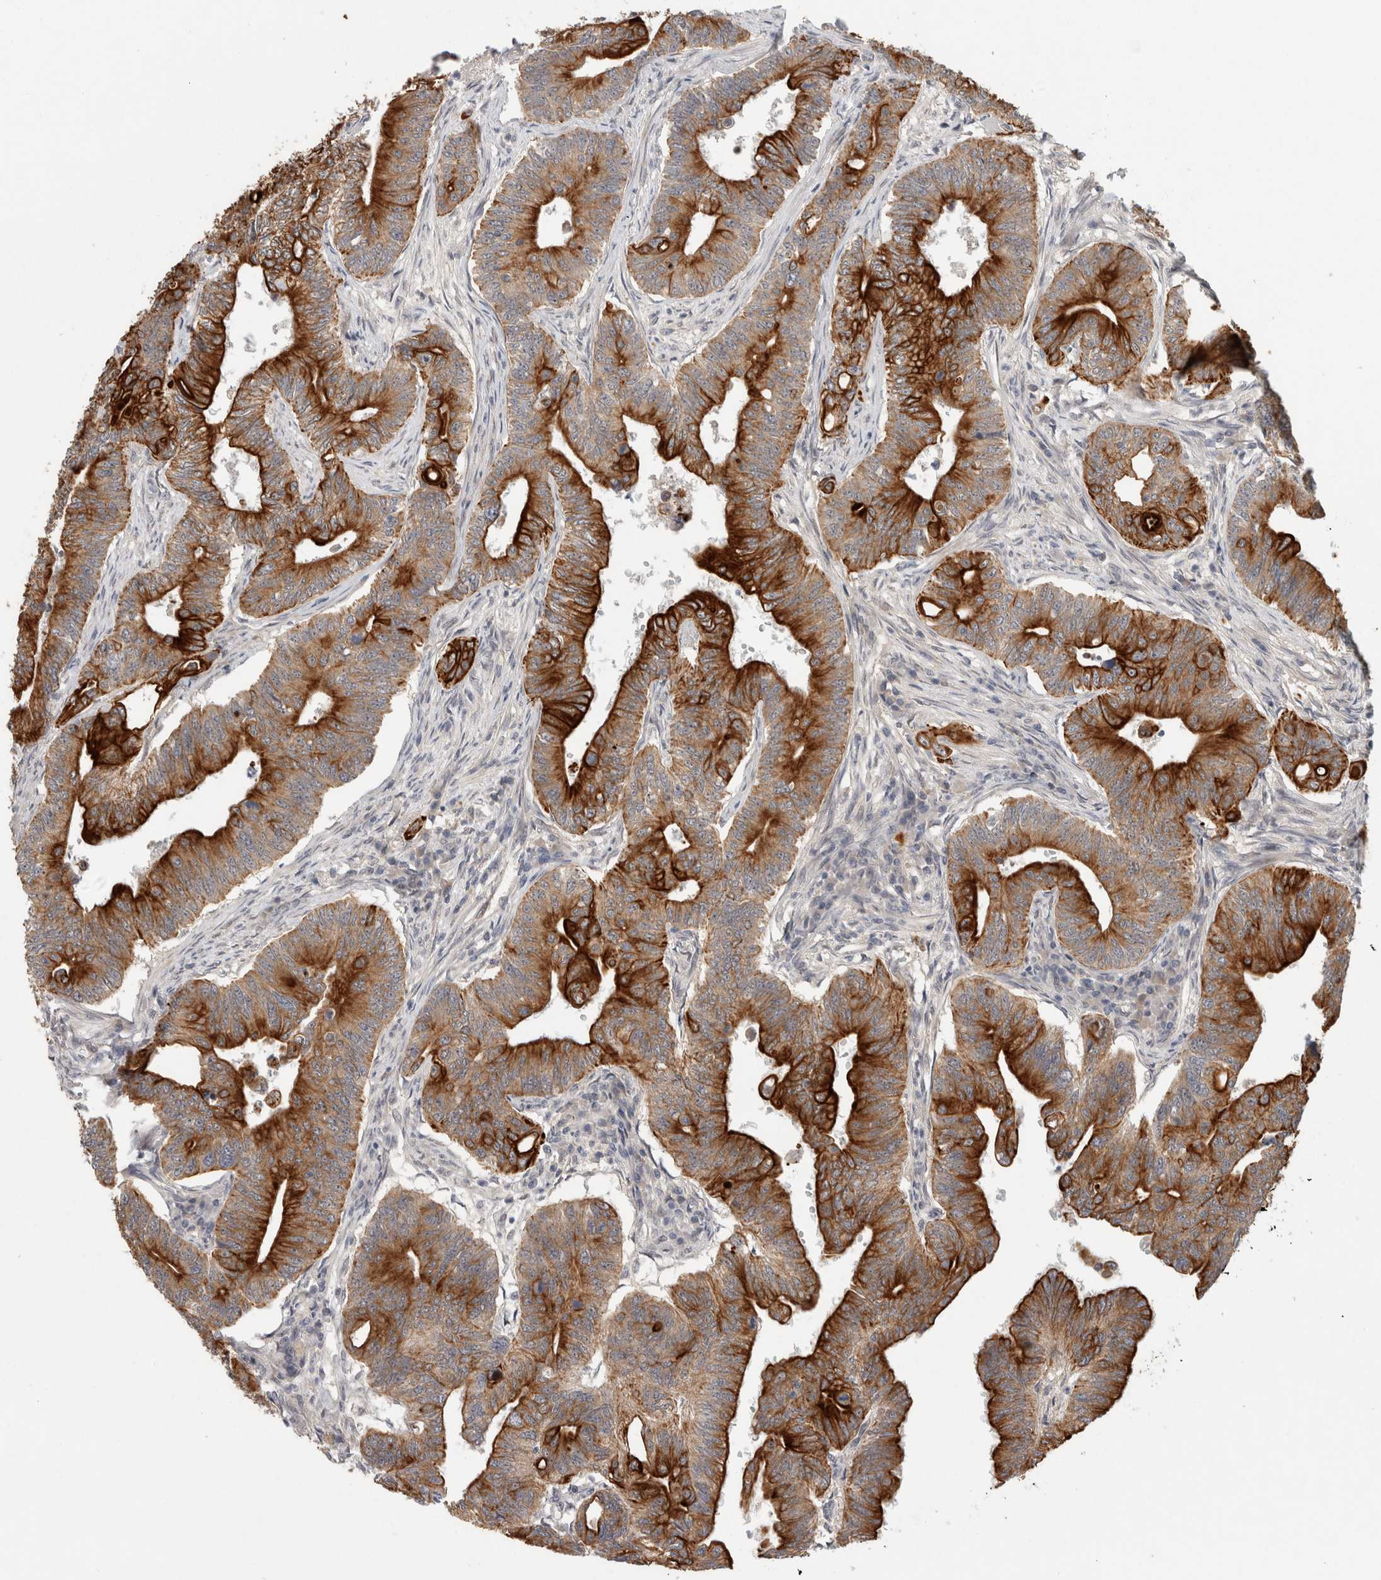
{"staining": {"intensity": "strong", "quantity": ">75%", "location": "cytoplasmic/membranous"}, "tissue": "colorectal cancer", "cell_type": "Tumor cells", "image_type": "cancer", "snomed": [{"axis": "morphology", "description": "Adenoma, NOS"}, {"axis": "morphology", "description": "Adenocarcinoma, NOS"}, {"axis": "topography", "description": "Colon"}], "caption": "Colorectal adenocarcinoma stained with immunohistochemistry (IHC) reveals strong cytoplasmic/membranous staining in about >75% of tumor cells.", "gene": "CRISPLD1", "patient": {"sex": "male", "age": 79}}